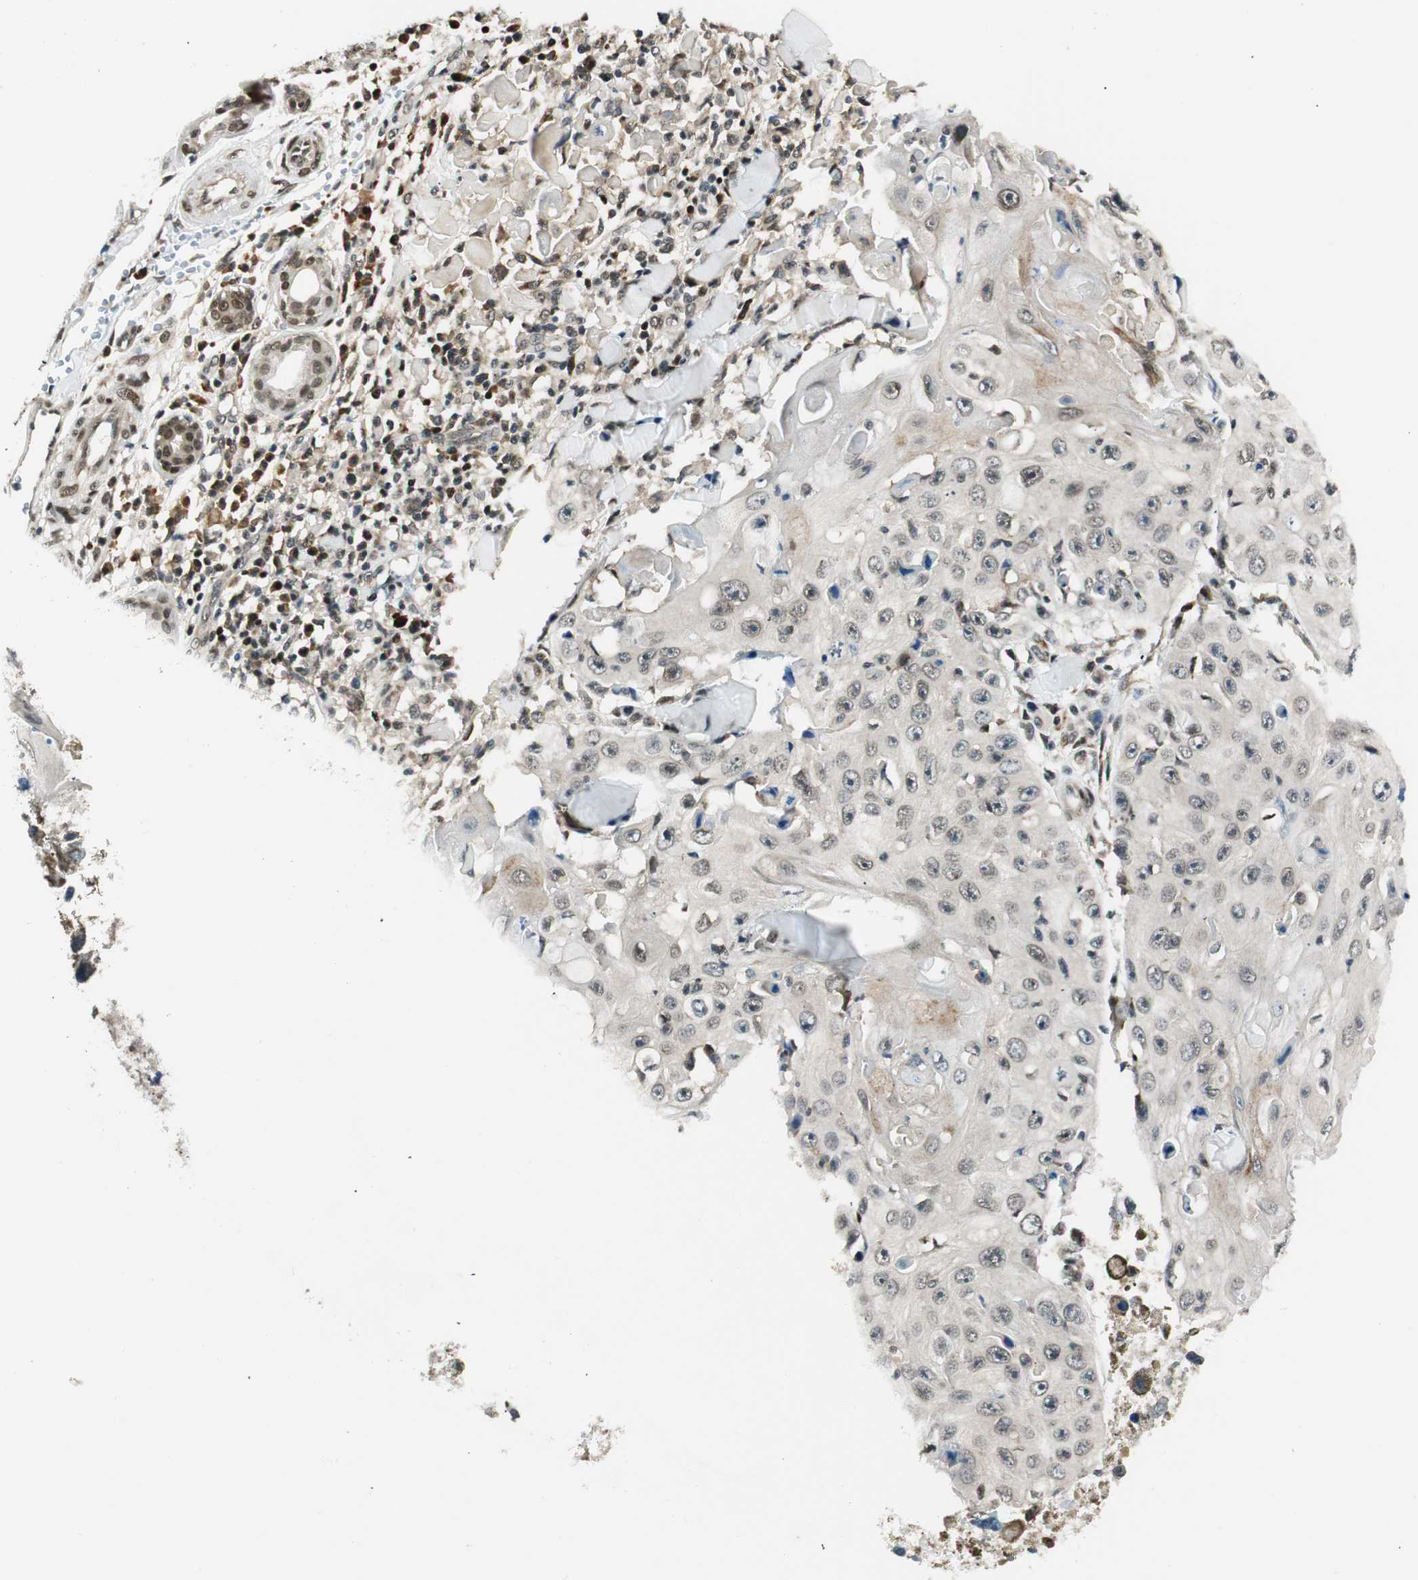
{"staining": {"intensity": "weak", "quantity": "<25%", "location": "nuclear"}, "tissue": "skin cancer", "cell_type": "Tumor cells", "image_type": "cancer", "snomed": [{"axis": "morphology", "description": "Squamous cell carcinoma, NOS"}, {"axis": "topography", "description": "Skin"}], "caption": "An IHC micrograph of skin cancer is shown. There is no staining in tumor cells of skin cancer.", "gene": "RING1", "patient": {"sex": "male", "age": 86}}